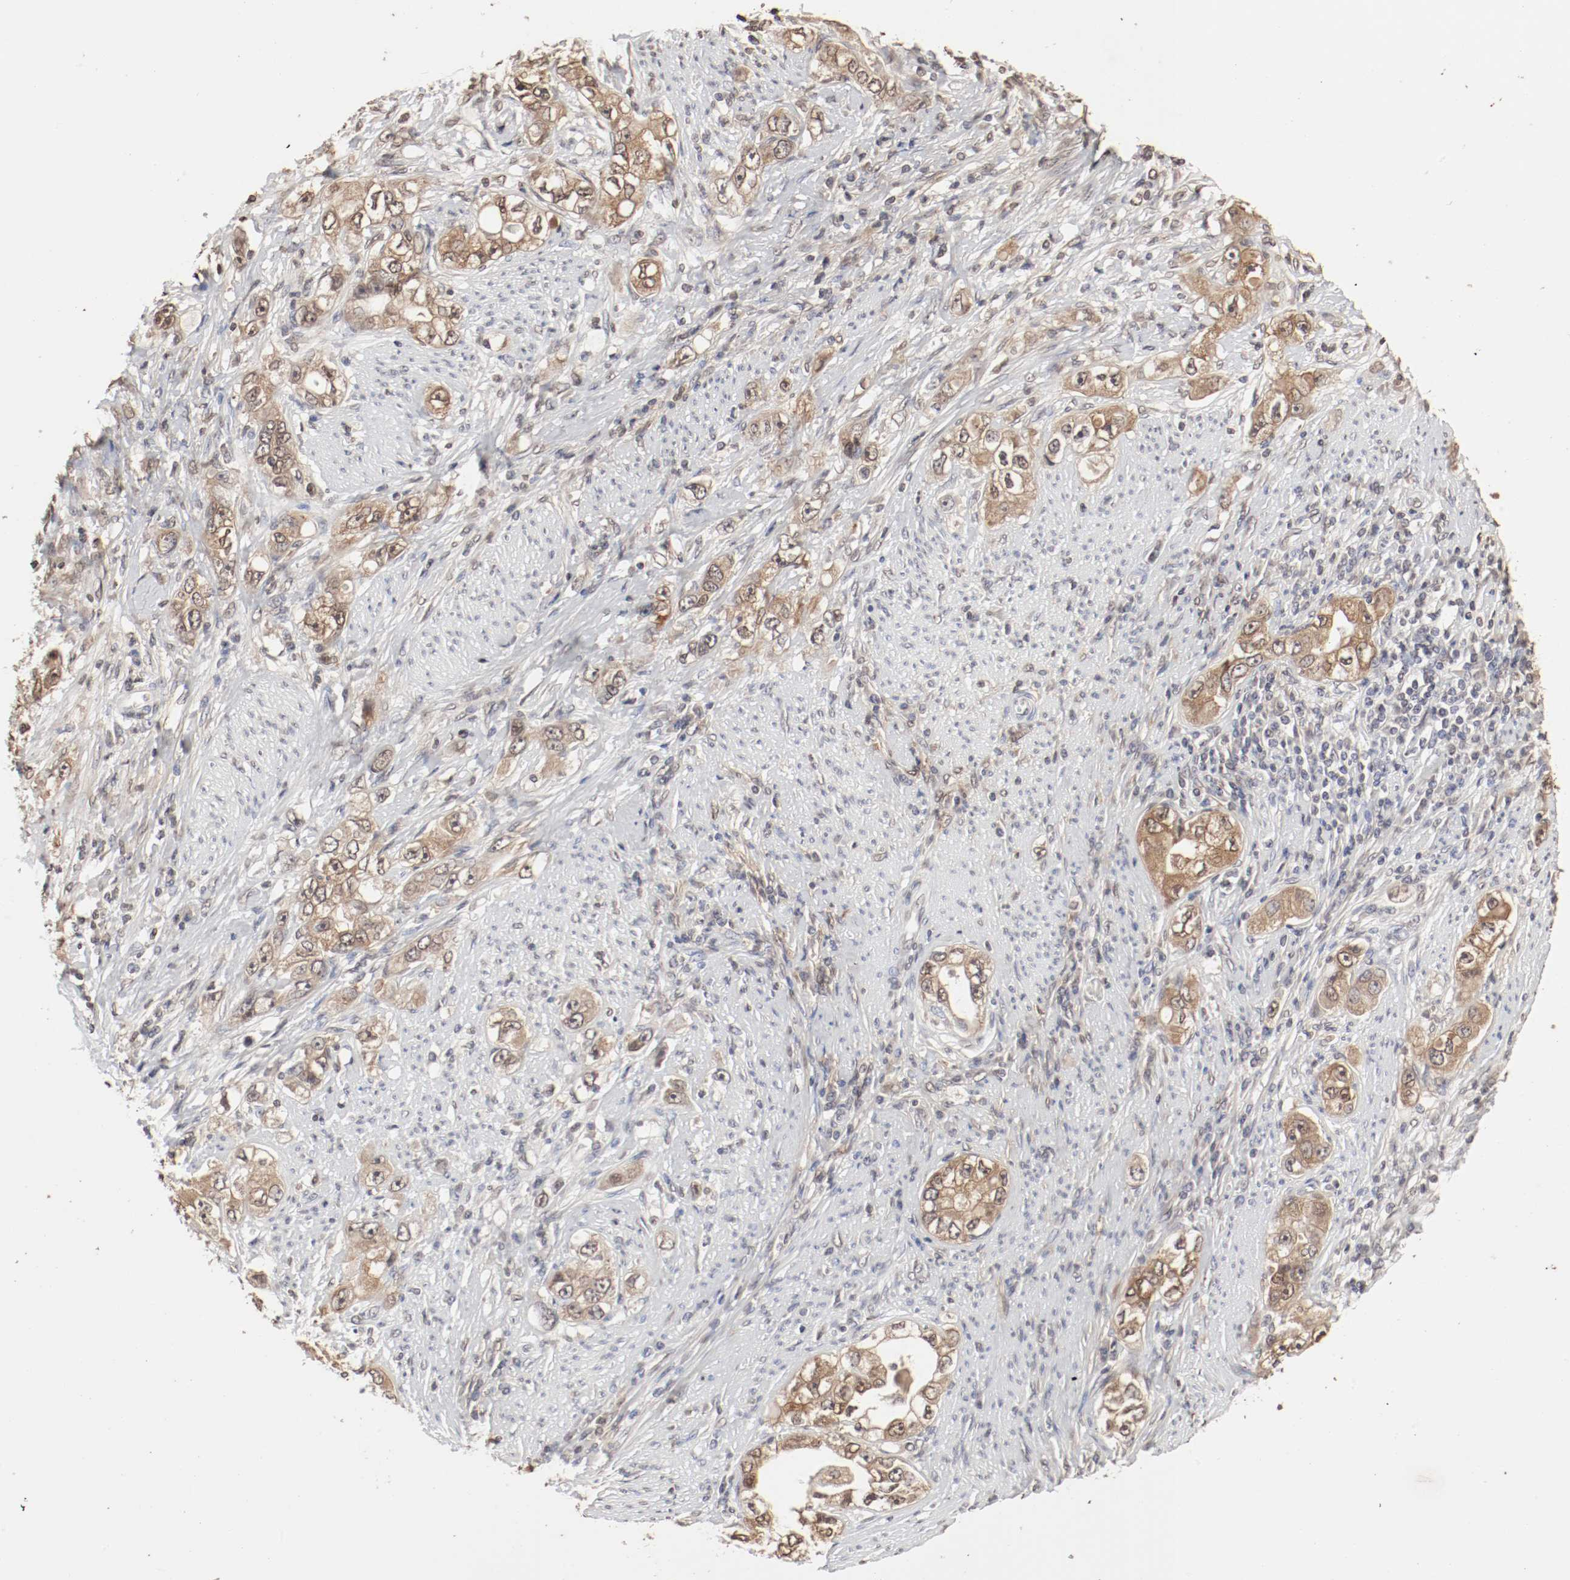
{"staining": {"intensity": "moderate", "quantity": ">75%", "location": "cytoplasmic/membranous,nuclear"}, "tissue": "stomach cancer", "cell_type": "Tumor cells", "image_type": "cancer", "snomed": [{"axis": "morphology", "description": "Adenocarcinoma, NOS"}, {"axis": "topography", "description": "Stomach, lower"}], "caption": "Immunohistochemical staining of stomach cancer (adenocarcinoma) exhibits medium levels of moderate cytoplasmic/membranous and nuclear positivity in approximately >75% of tumor cells.", "gene": "WASL", "patient": {"sex": "female", "age": 93}}